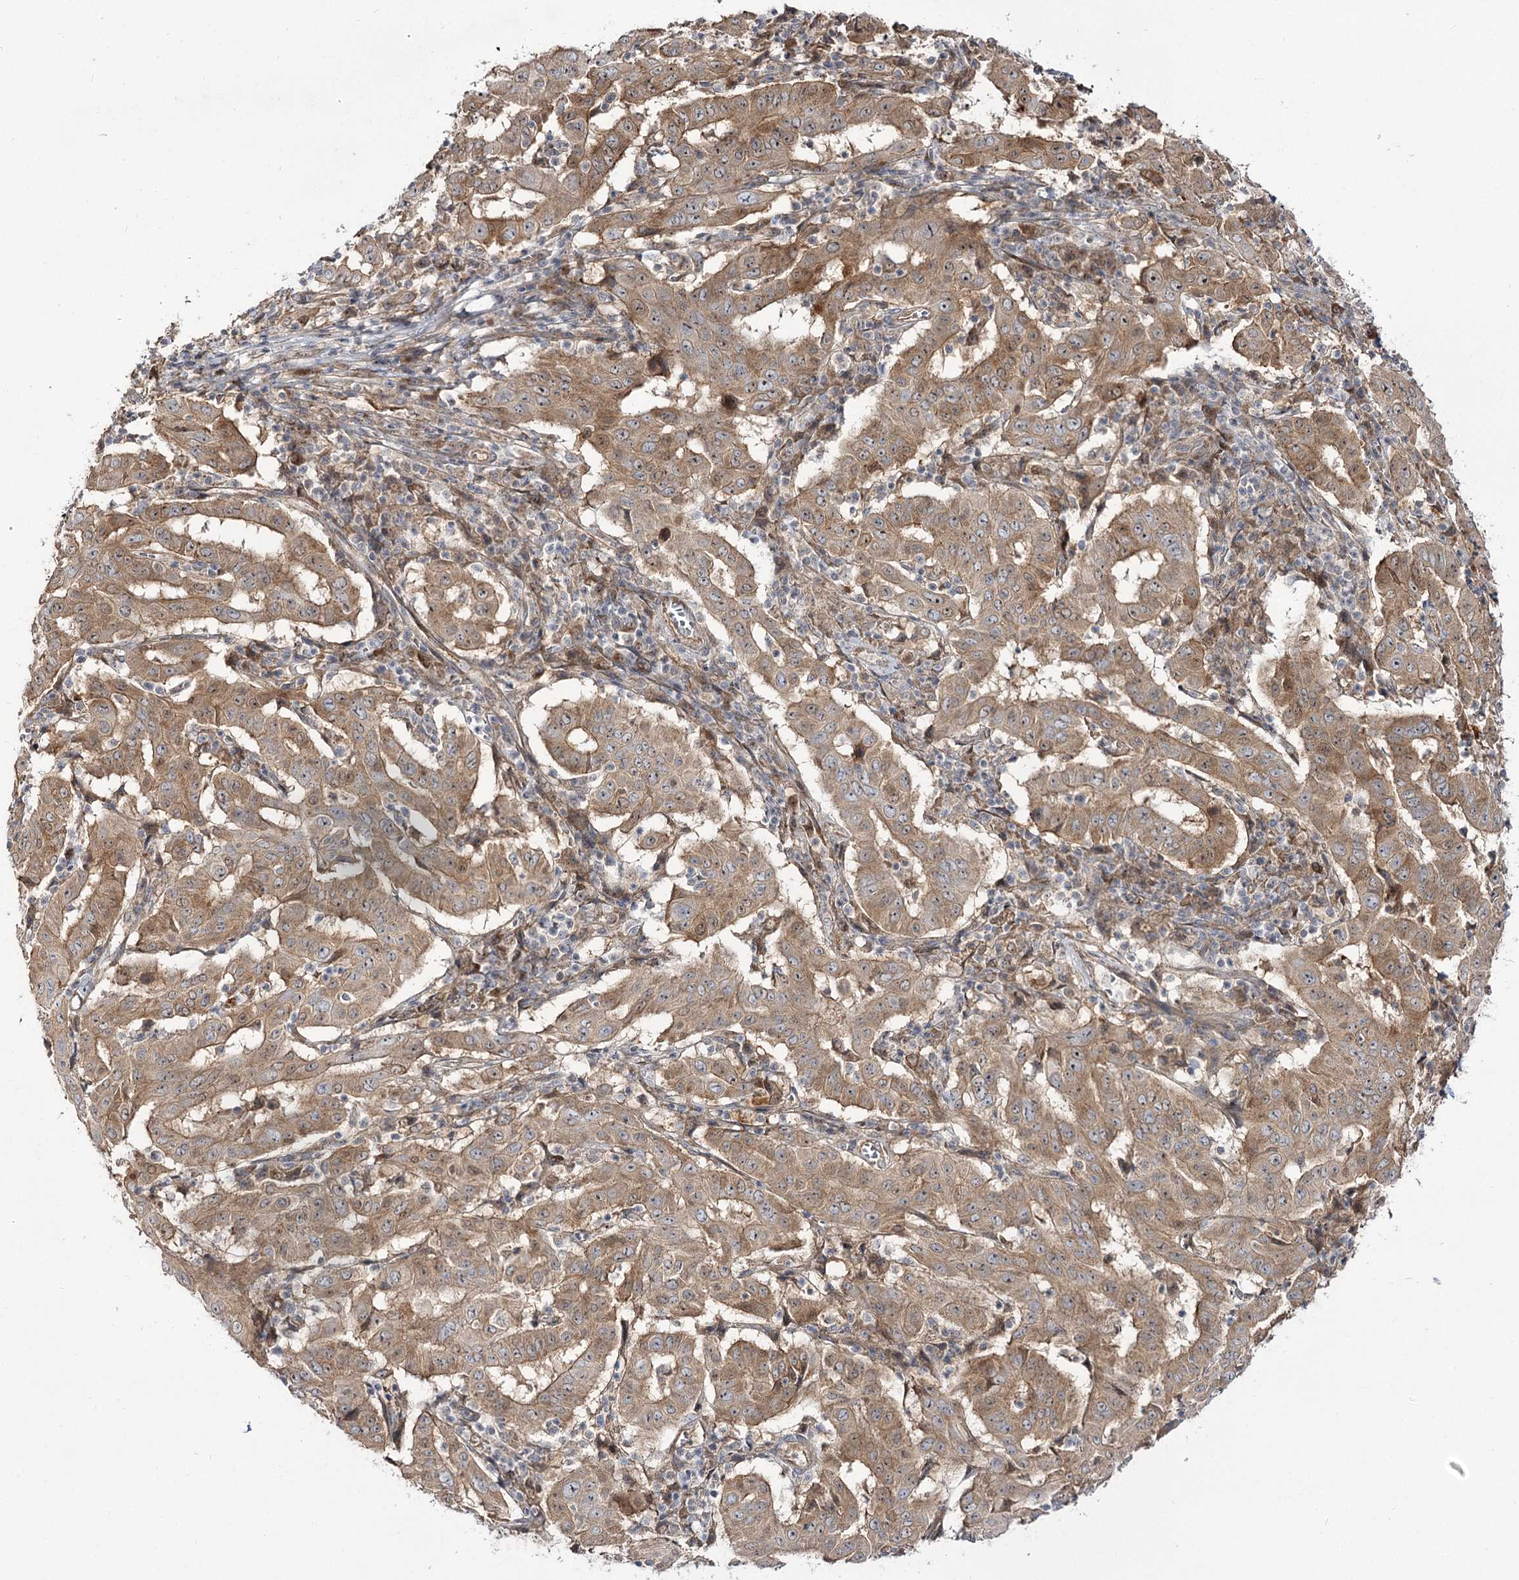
{"staining": {"intensity": "moderate", "quantity": ">75%", "location": "cytoplasmic/membranous"}, "tissue": "pancreatic cancer", "cell_type": "Tumor cells", "image_type": "cancer", "snomed": [{"axis": "morphology", "description": "Adenocarcinoma, NOS"}, {"axis": "topography", "description": "Pancreas"}], "caption": "Immunohistochemistry of human adenocarcinoma (pancreatic) reveals medium levels of moderate cytoplasmic/membranous staining in about >75% of tumor cells.", "gene": "C11orf80", "patient": {"sex": "male", "age": 63}}